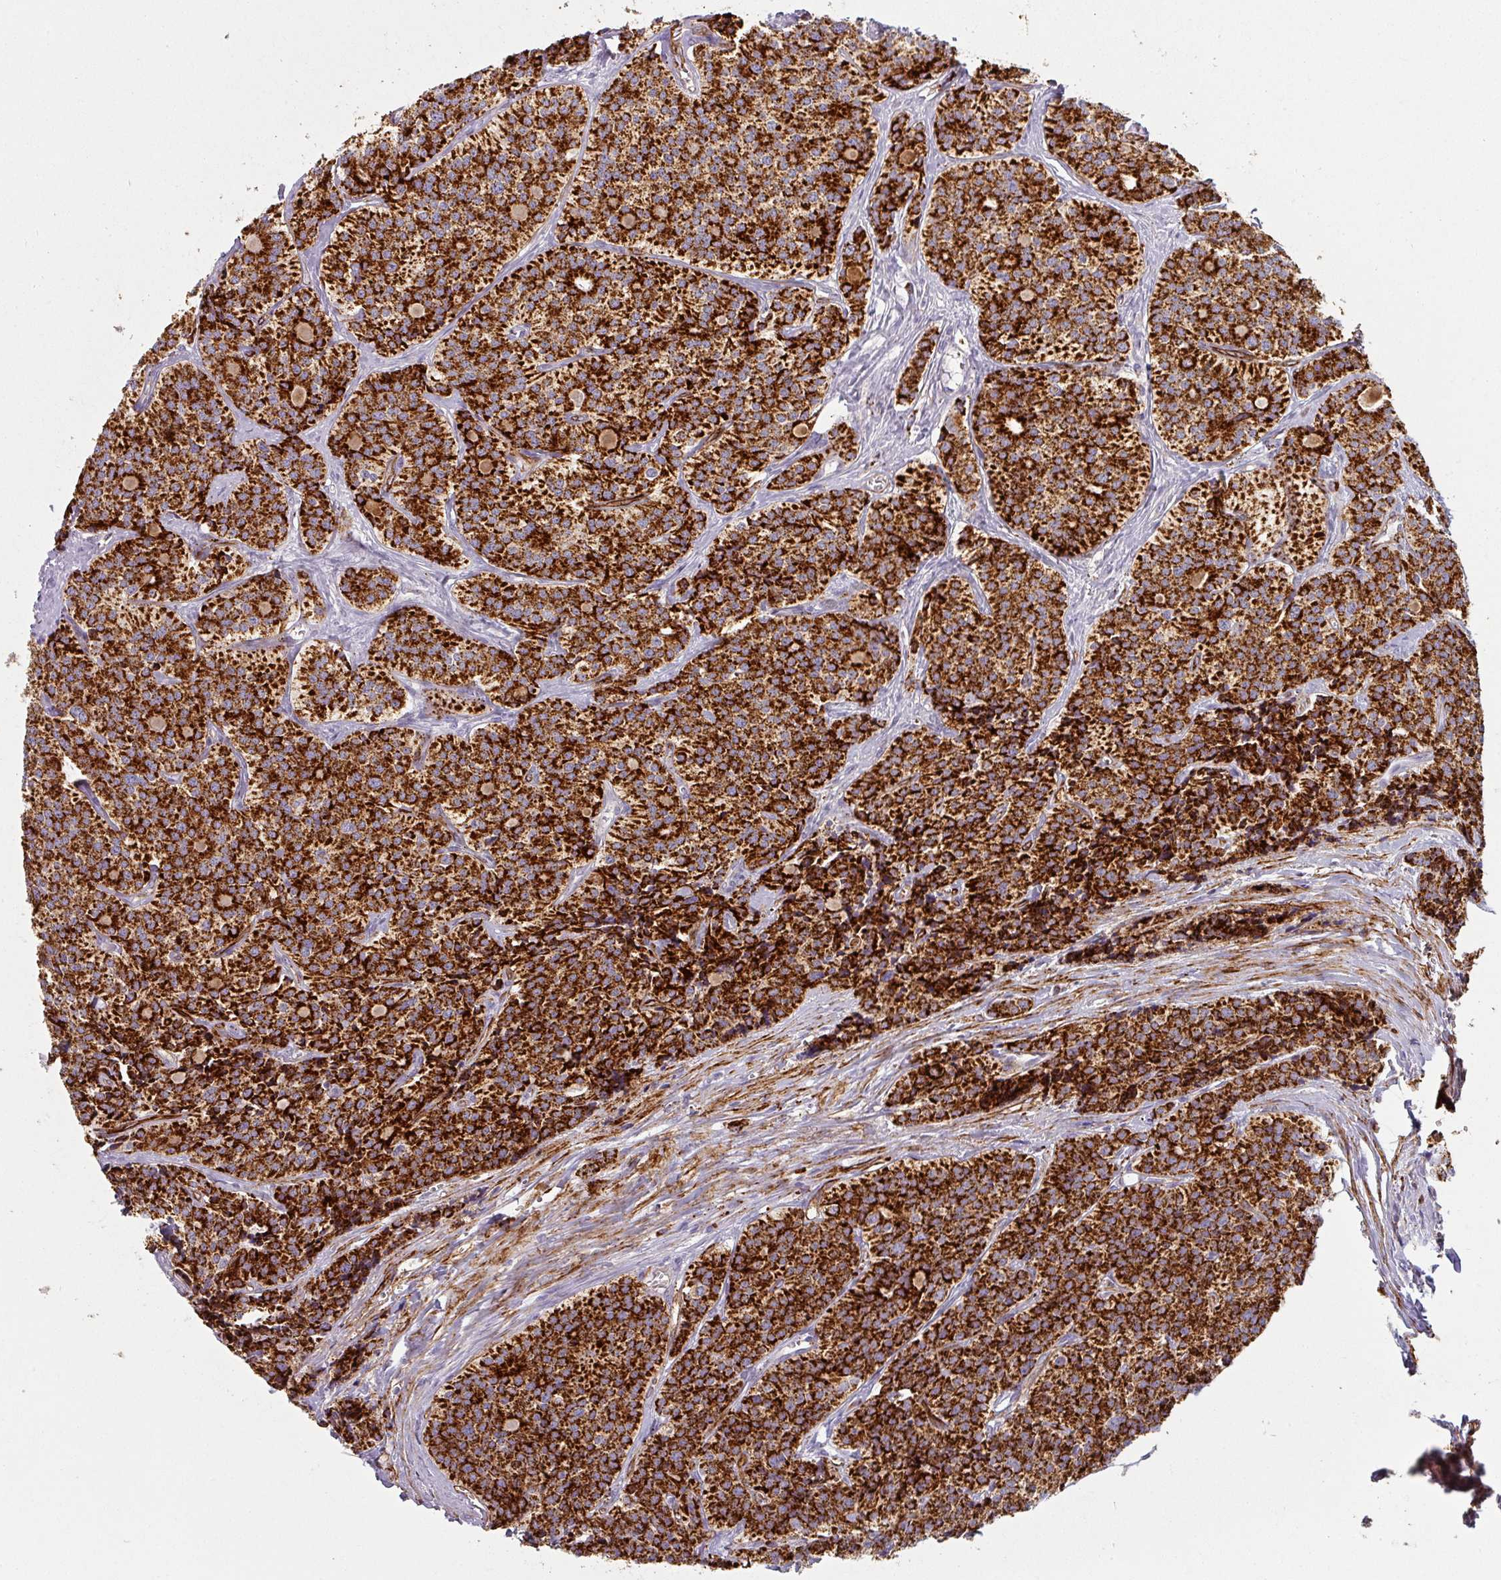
{"staining": {"intensity": "strong", "quantity": ">75%", "location": "cytoplasmic/membranous"}, "tissue": "carcinoid", "cell_type": "Tumor cells", "image_type": "cancer", "snomed": [{"axis": "morphology", "description": "Carcinoid, malignant, NOS"}, {"axis": "topography", "description": "Small intestine"}], "caption": "Protein staining demonstrates strong cytoplasmic/membranous expression in approximately >75% of tumor cells in carcinoid (malignant).", "gene": "PRODH2", "patient": {"sex": "male", "age": 63}}